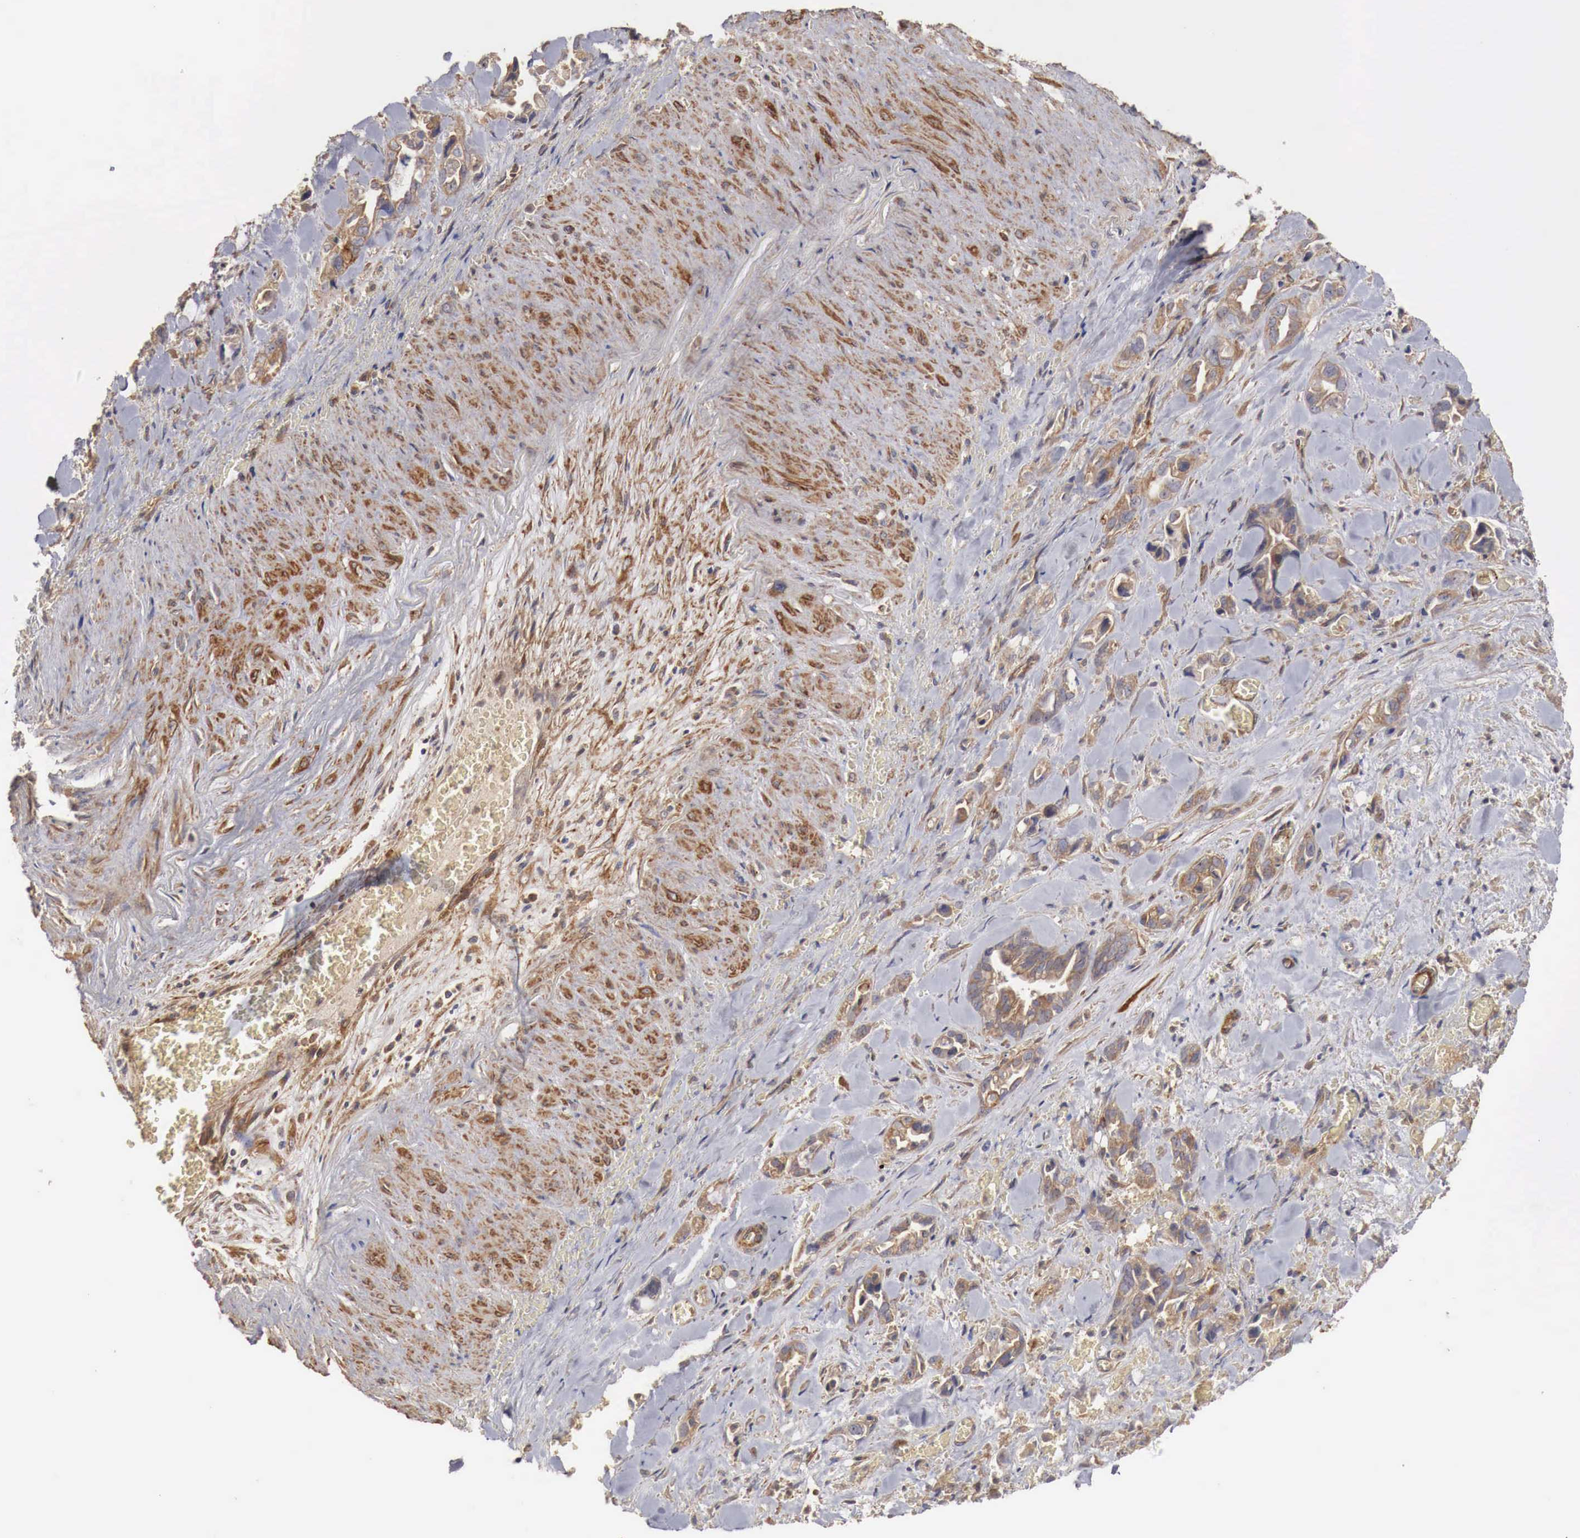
{"staining": {"intensity": "moderate", "quantity": ">75%", "location": "cytoplasmic/membranous"}, "tissue": "pancreatic cancer", "cell_type": "Tumor cells", "image_type": "cancer", "snomed": [{"axis": "morphology", "description": "Adenocarcinoma, NOS"}, {"axis": "topography", "description": "Pancreas"}], "caption": "Pancreatic cancer (adenocarcinoma) tissue displays moderate cytoplasmic/membranous expression in about >75% of tumor cells, visualized by immunohistochemistry. The staining was performed using DAB to visualize the protein expression in brown, while the nuclei were stained in blue with hematoxylin (Magnification: 20x).", "gene": "ARMCX4", "patient": {"sex": "male", "age": 69}}